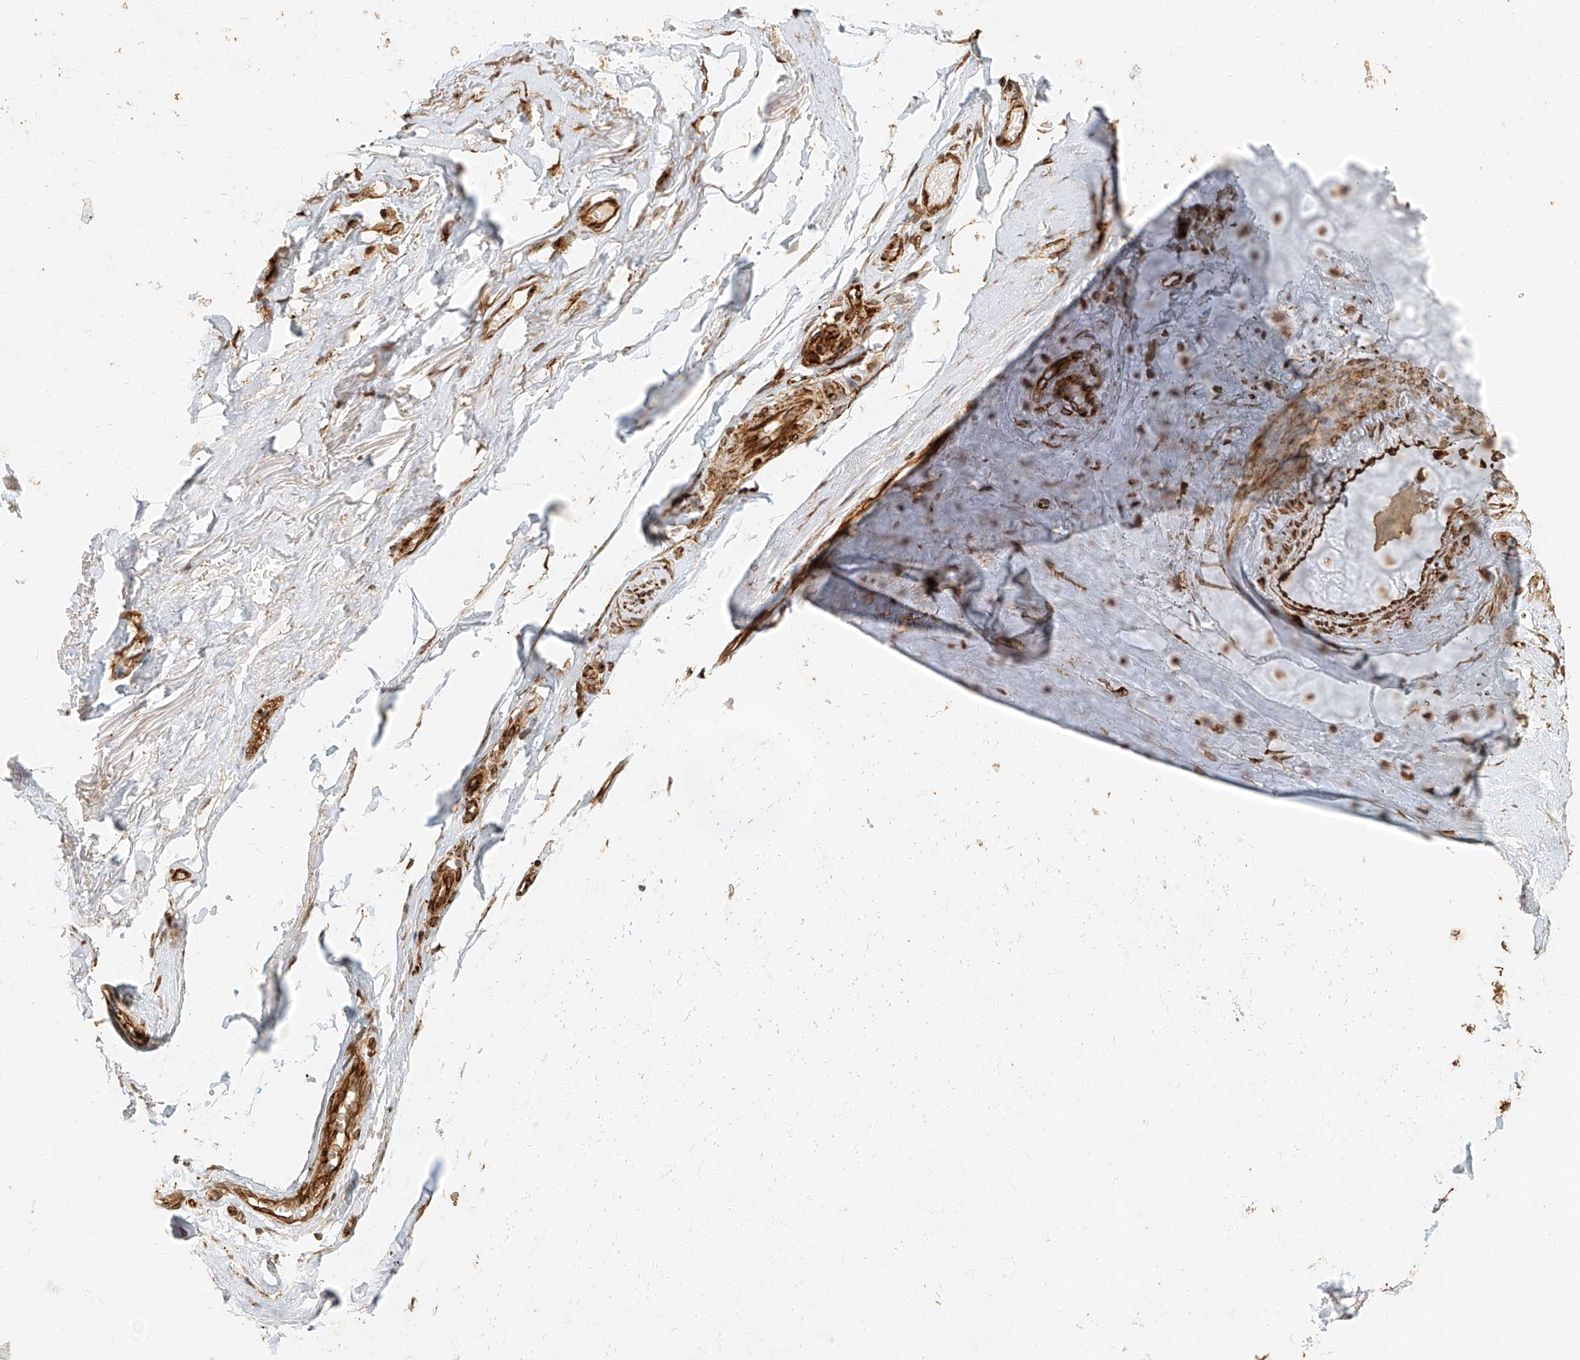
{"staining": {"intensity": "moderate", "quantity": ">75%", "location": "cytoplasmic/membranous"}, "tissue": "adipose tissue", "cell_type": "Adipocytes", "image_type": "normal", "snomed": [{"axis": "morphology", "description": "Normal tissue, NOS"}, {"axis": "morphology", "description": "Basal cell carcinoma"}, {"axis": "topography", "description": "Skin"}], "caption": "IHC image of unremarkable adipose tissue stained for a protein (brown), which displays medium levels of moderate cytoplasmic/membranous expression in approximately >75% of adipocytes.", "gene": "NAP1L1", "patient": {"sex": "female", "age": 89}}